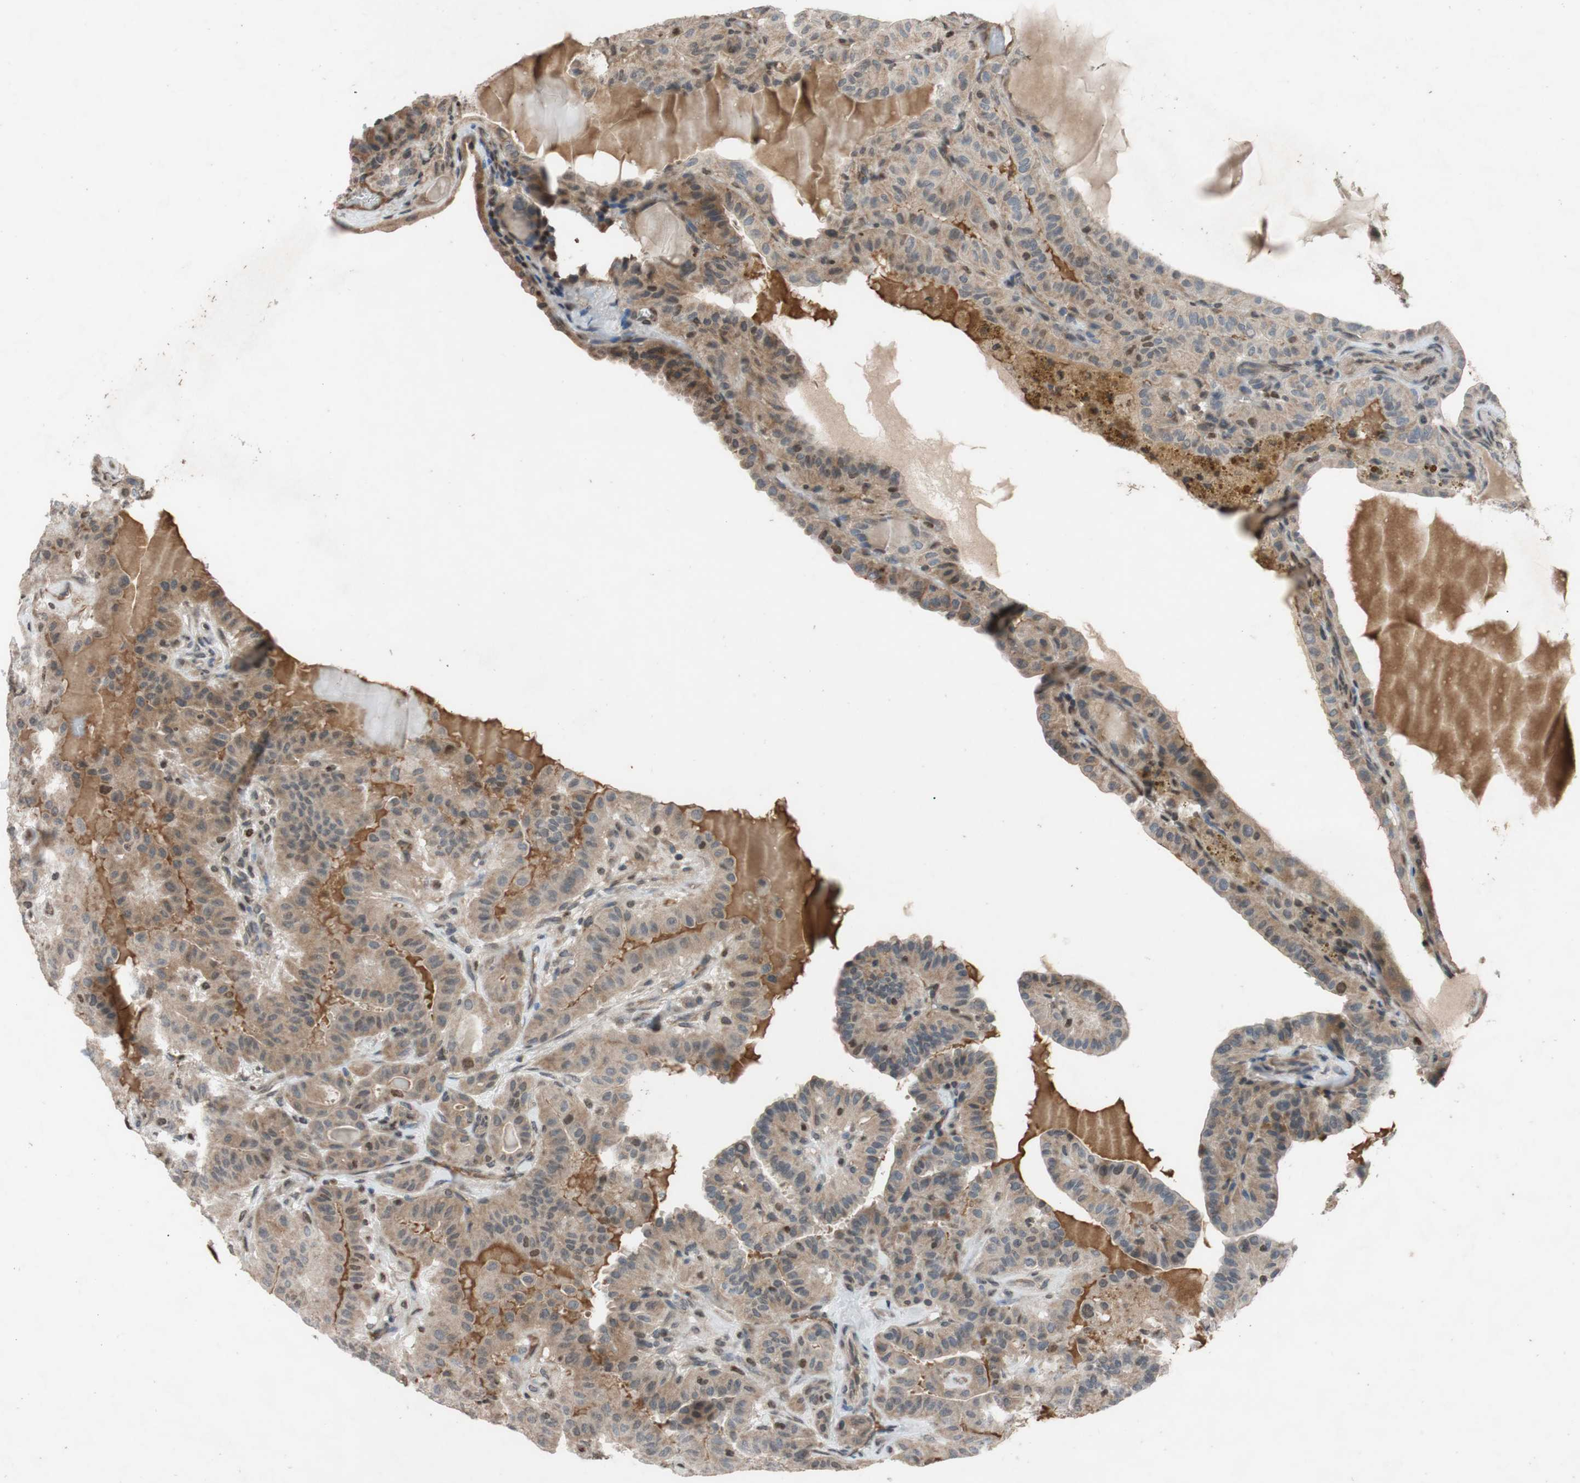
{"staining": {"intensity": "weak", "quantity": "25%-75%", "location": "cytoplasmic/membranous"}, "tissue": "thyroid cancer", "cell_type": "Tumor cells", "image_type": "cancer", "snomed": [{"axis": "morphology", "description": "Papillary adenocarcinoma, NOS"}, {"axis": "topography", "description": "Thyroid gland"}], "caption": "Thyroid cancer stained with DAB (3,3'-diaminobenzidine) immunohistochemistry reveals low levels of weak cytoplasmic/membranous positivity in about 25%-75% of tumor cells.", "gene": "MCM6", "patient": {"sex": "male", "age": 77}}